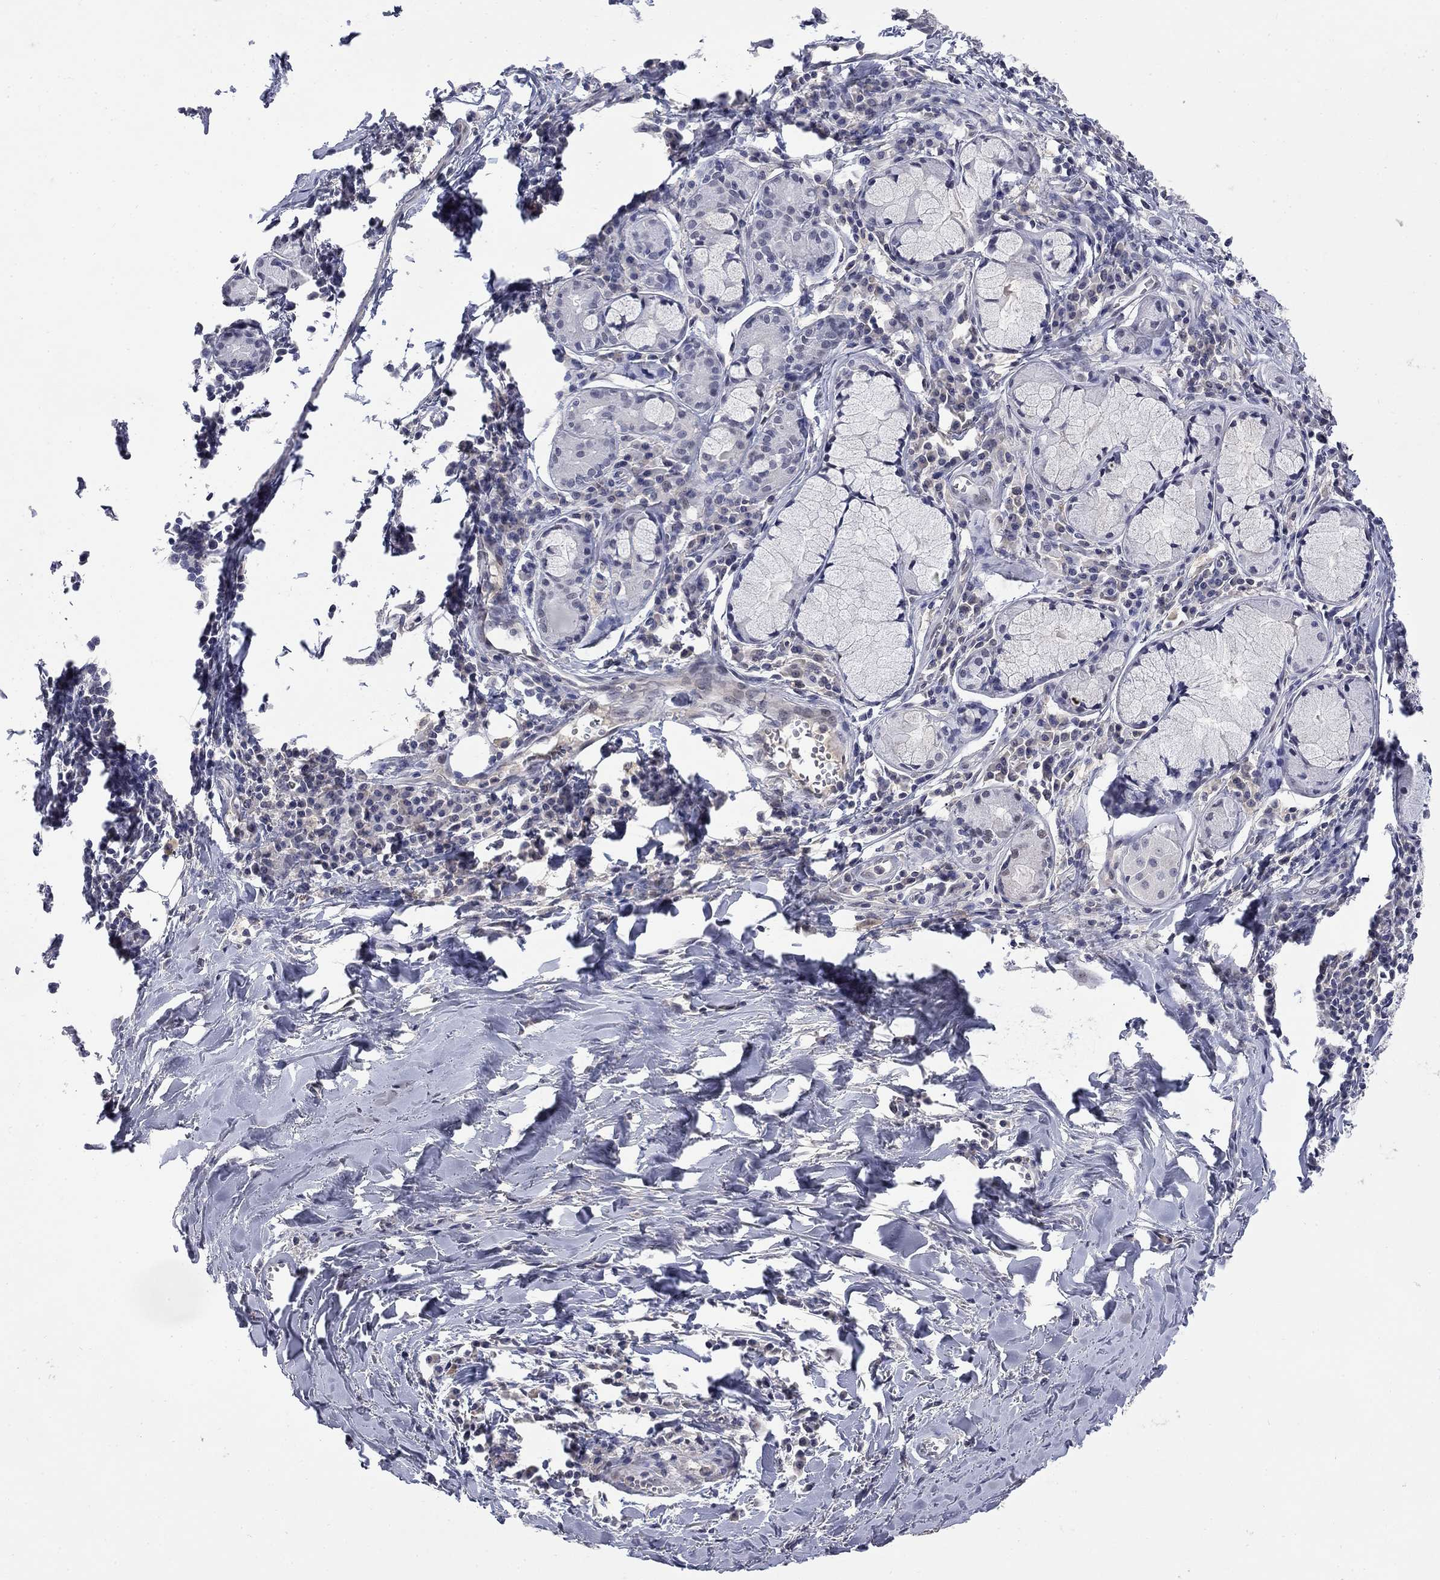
{"staining": {"intensity": "moderate", "quantity": "<25%", "location": "nuclear"}, "tissue": "lung cancer", "cell_type": "Tumor cells", "image_type": "cancer", "snomed": [{"axis": "morphology", "description": "Squamous cell carcinoma, NOS"}, {"axis": "topography", "description": "Lung"}], "caption": "Tumor cells display moderate nuclear expression in about <25% of cells in lung squamous cell carcinoma. (IHC, brightfield microscopy, high magnification).", "gene": "SLC51A", "patient": {"sex": "male", "age": 57}}